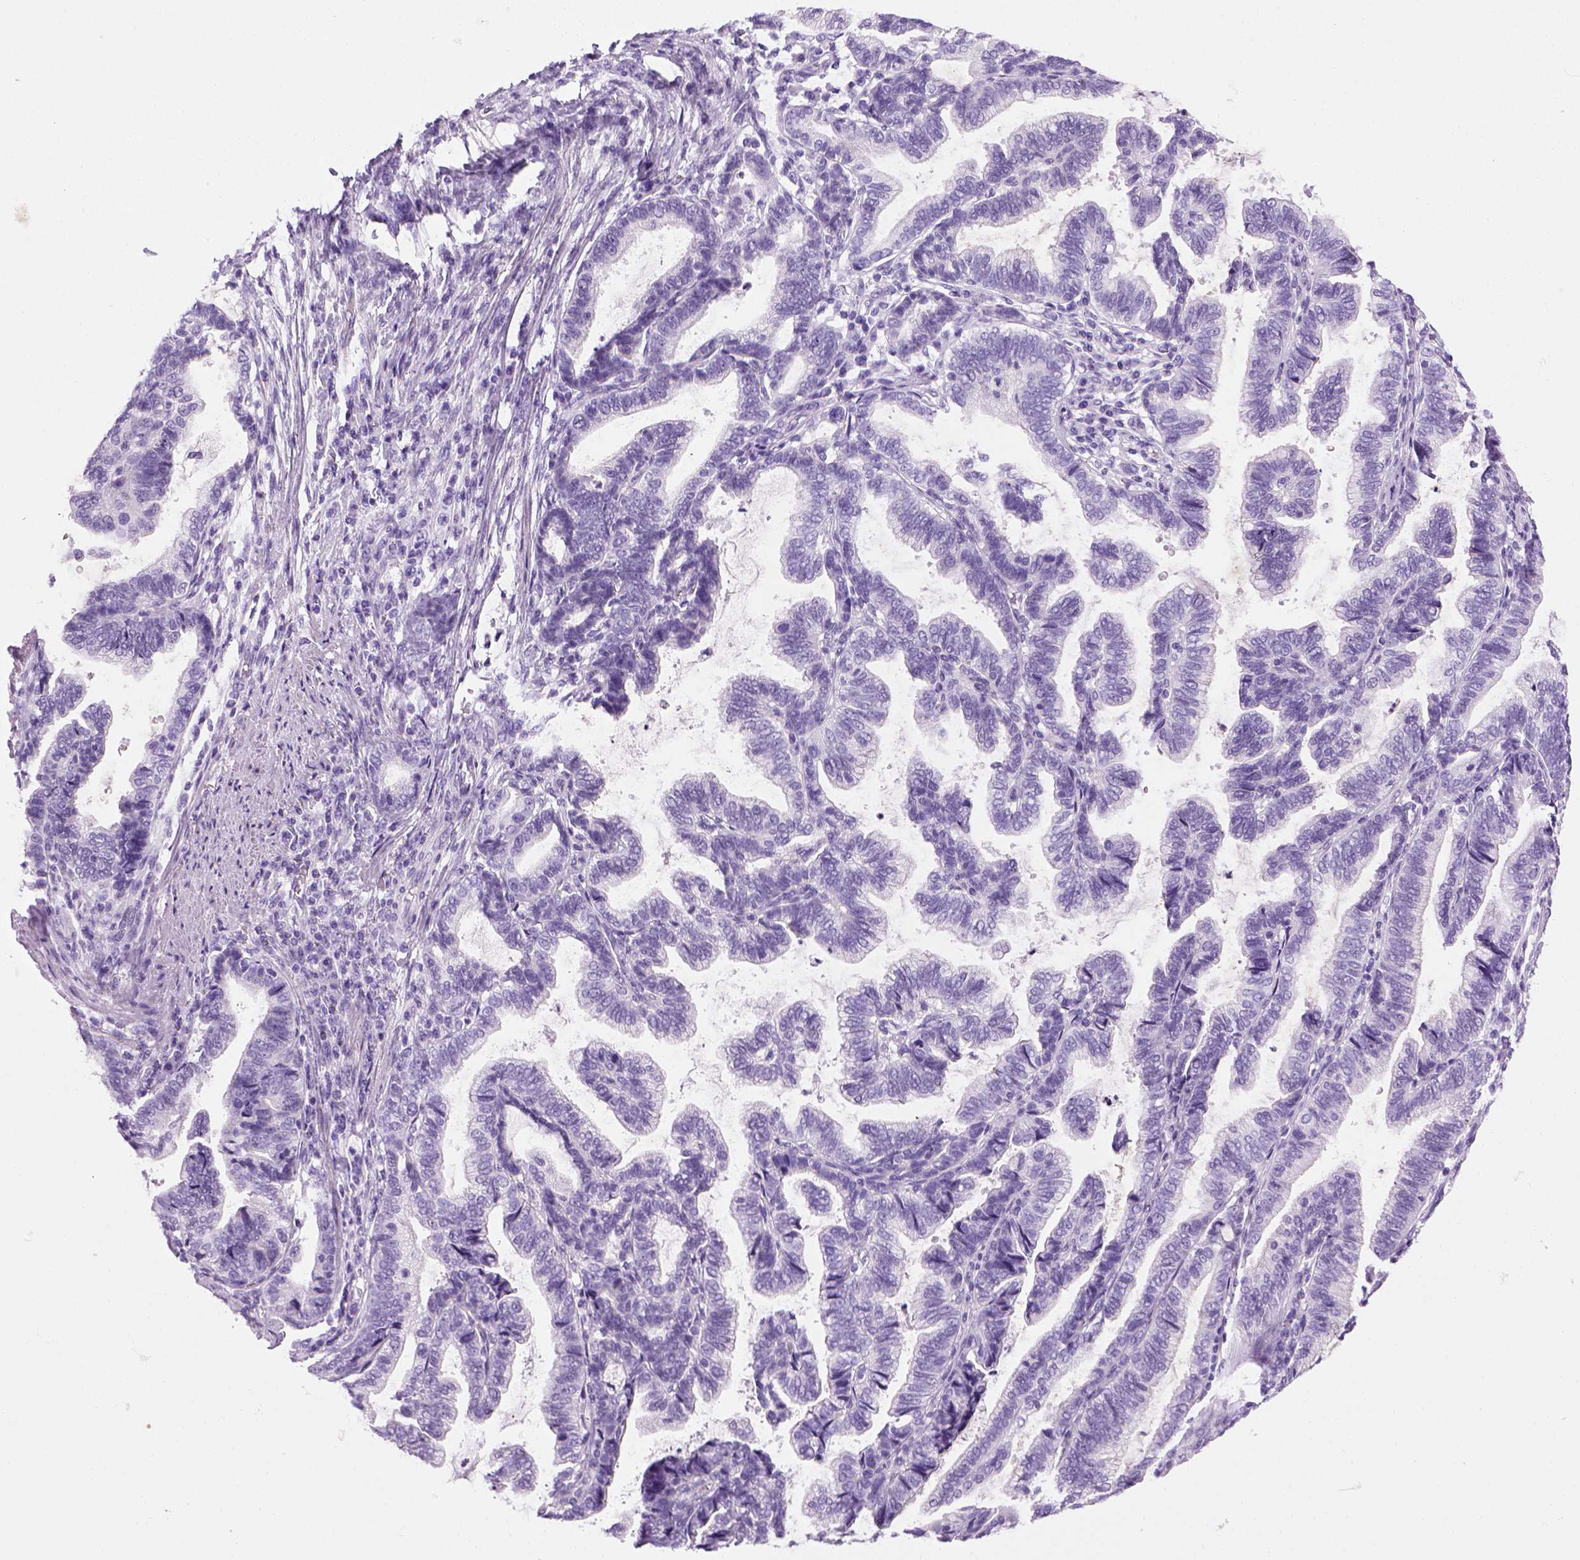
{"staining": {"intensity": "negative", "quantity": "none", "location": "none"}, "tissue": "stomach cancer", "cell_type": "Tumor cells", "image_type": "cancer", "snomed": [{"axis": "morphology", "description": "Adenocarcinoma, NOS"}, {"axis": "topography", "description": "Stomach"}], "caption": "This is an immunohistochemistry (IHC) histopathology image of adenocarcinoma (stomach). There is no staining in tumor cells.", "gene": "SGCG", "patient": {"sex": "male", "age": 83}}